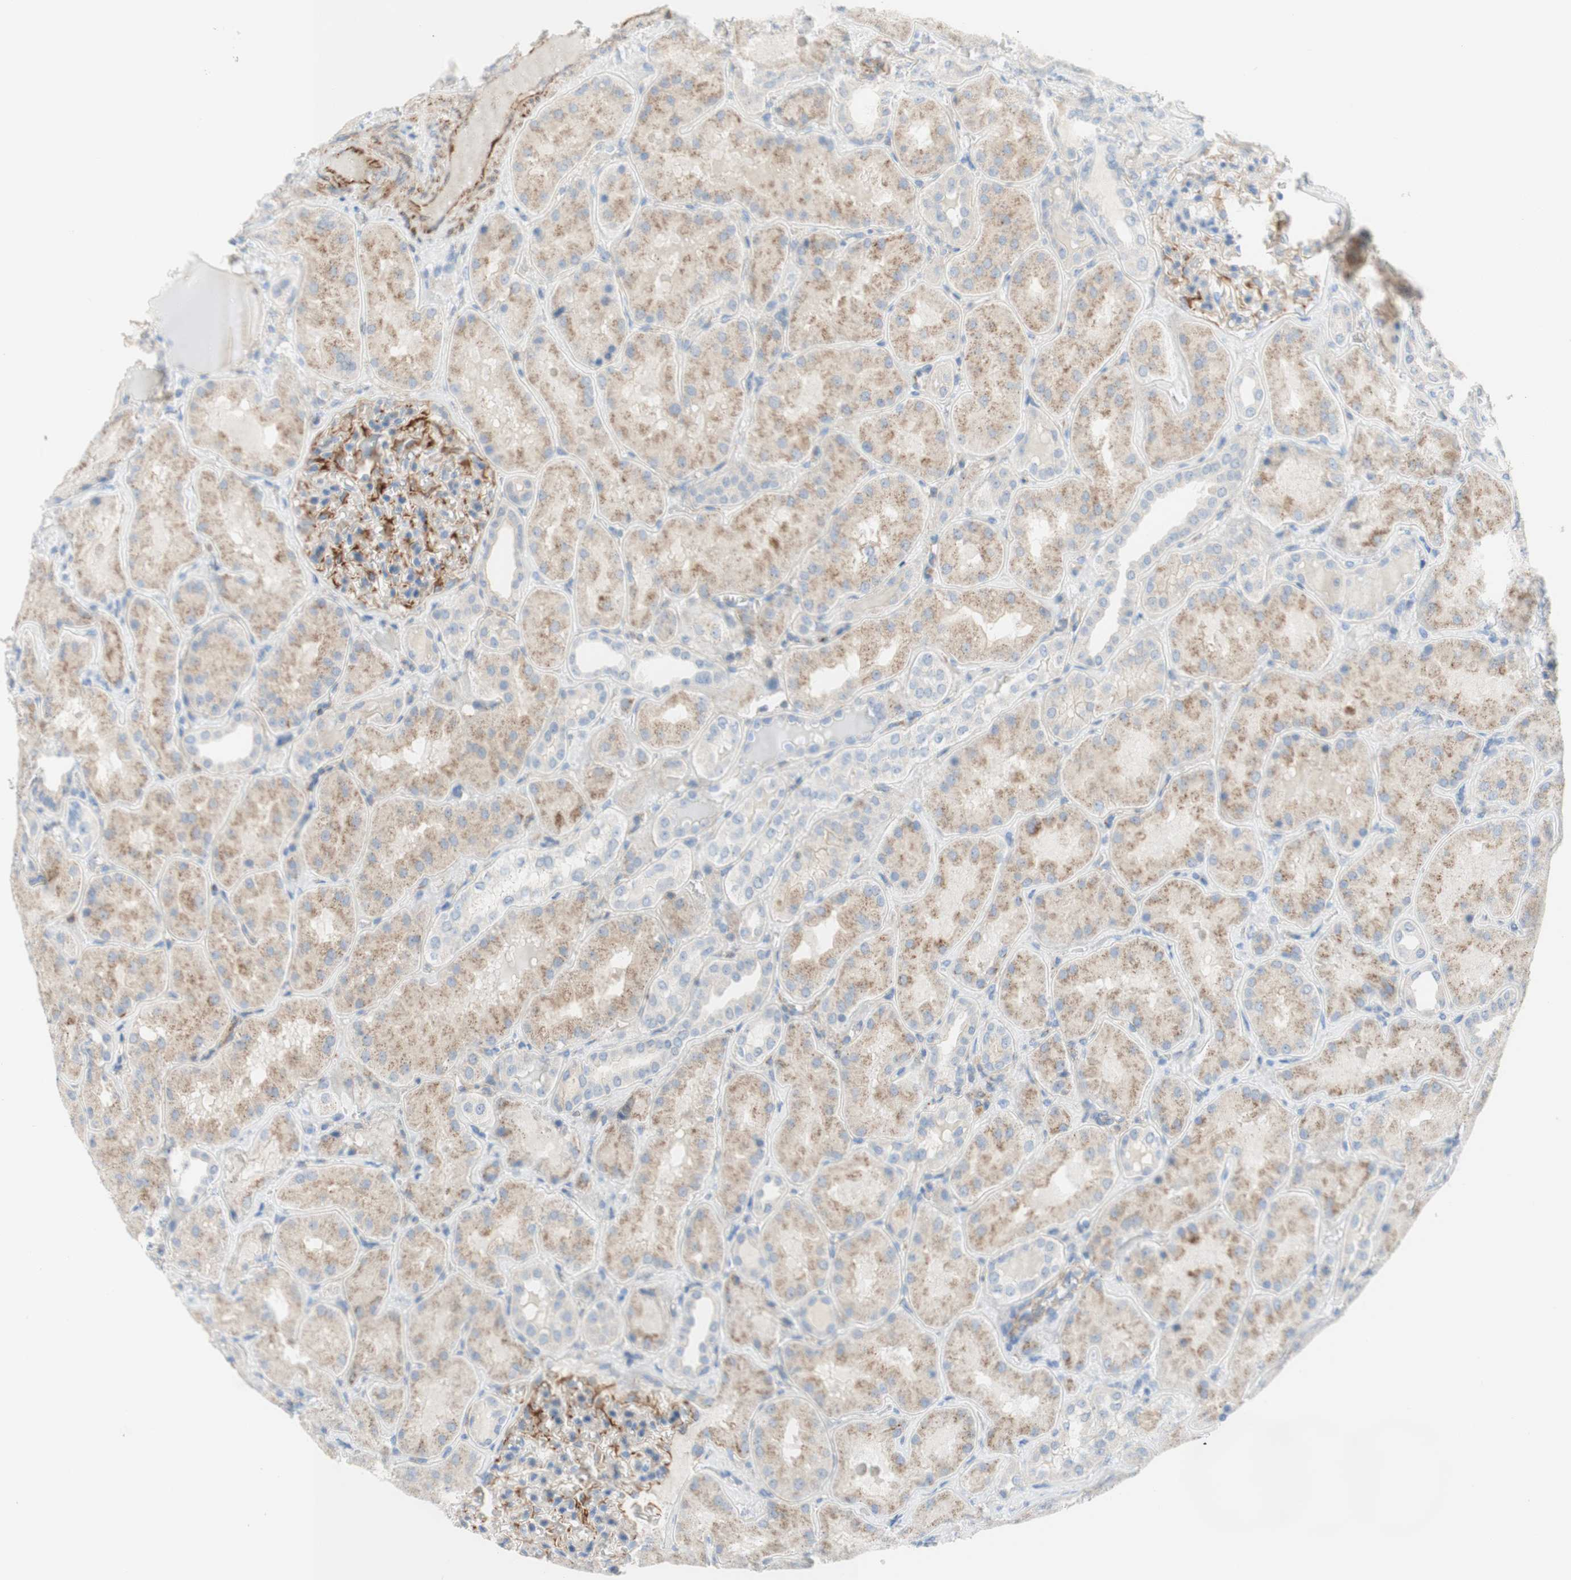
{"staining": {"intensity": "strong", "quantity": "25%-75%", "location": "cytoplasmic/membranous"}, "tissue": "kidney", "cell_type": "Cells in glomeruli", "image_type": "normal", "snomed": [{"axis": "morphology", "description": "Normal tissue, NOS"}, {"axis": "topography", "description": "Kidney"}], "caption": "This image shows unremarkable kidney stained with IHC to label a protein in brown. The cytoplasmic/membranous of cells in glomeruli show strong positivity for the protein. Nuclei are counter-stained blue.", "gene": "POU2AF1", "patient": {"sex": "female", "age": 56}}